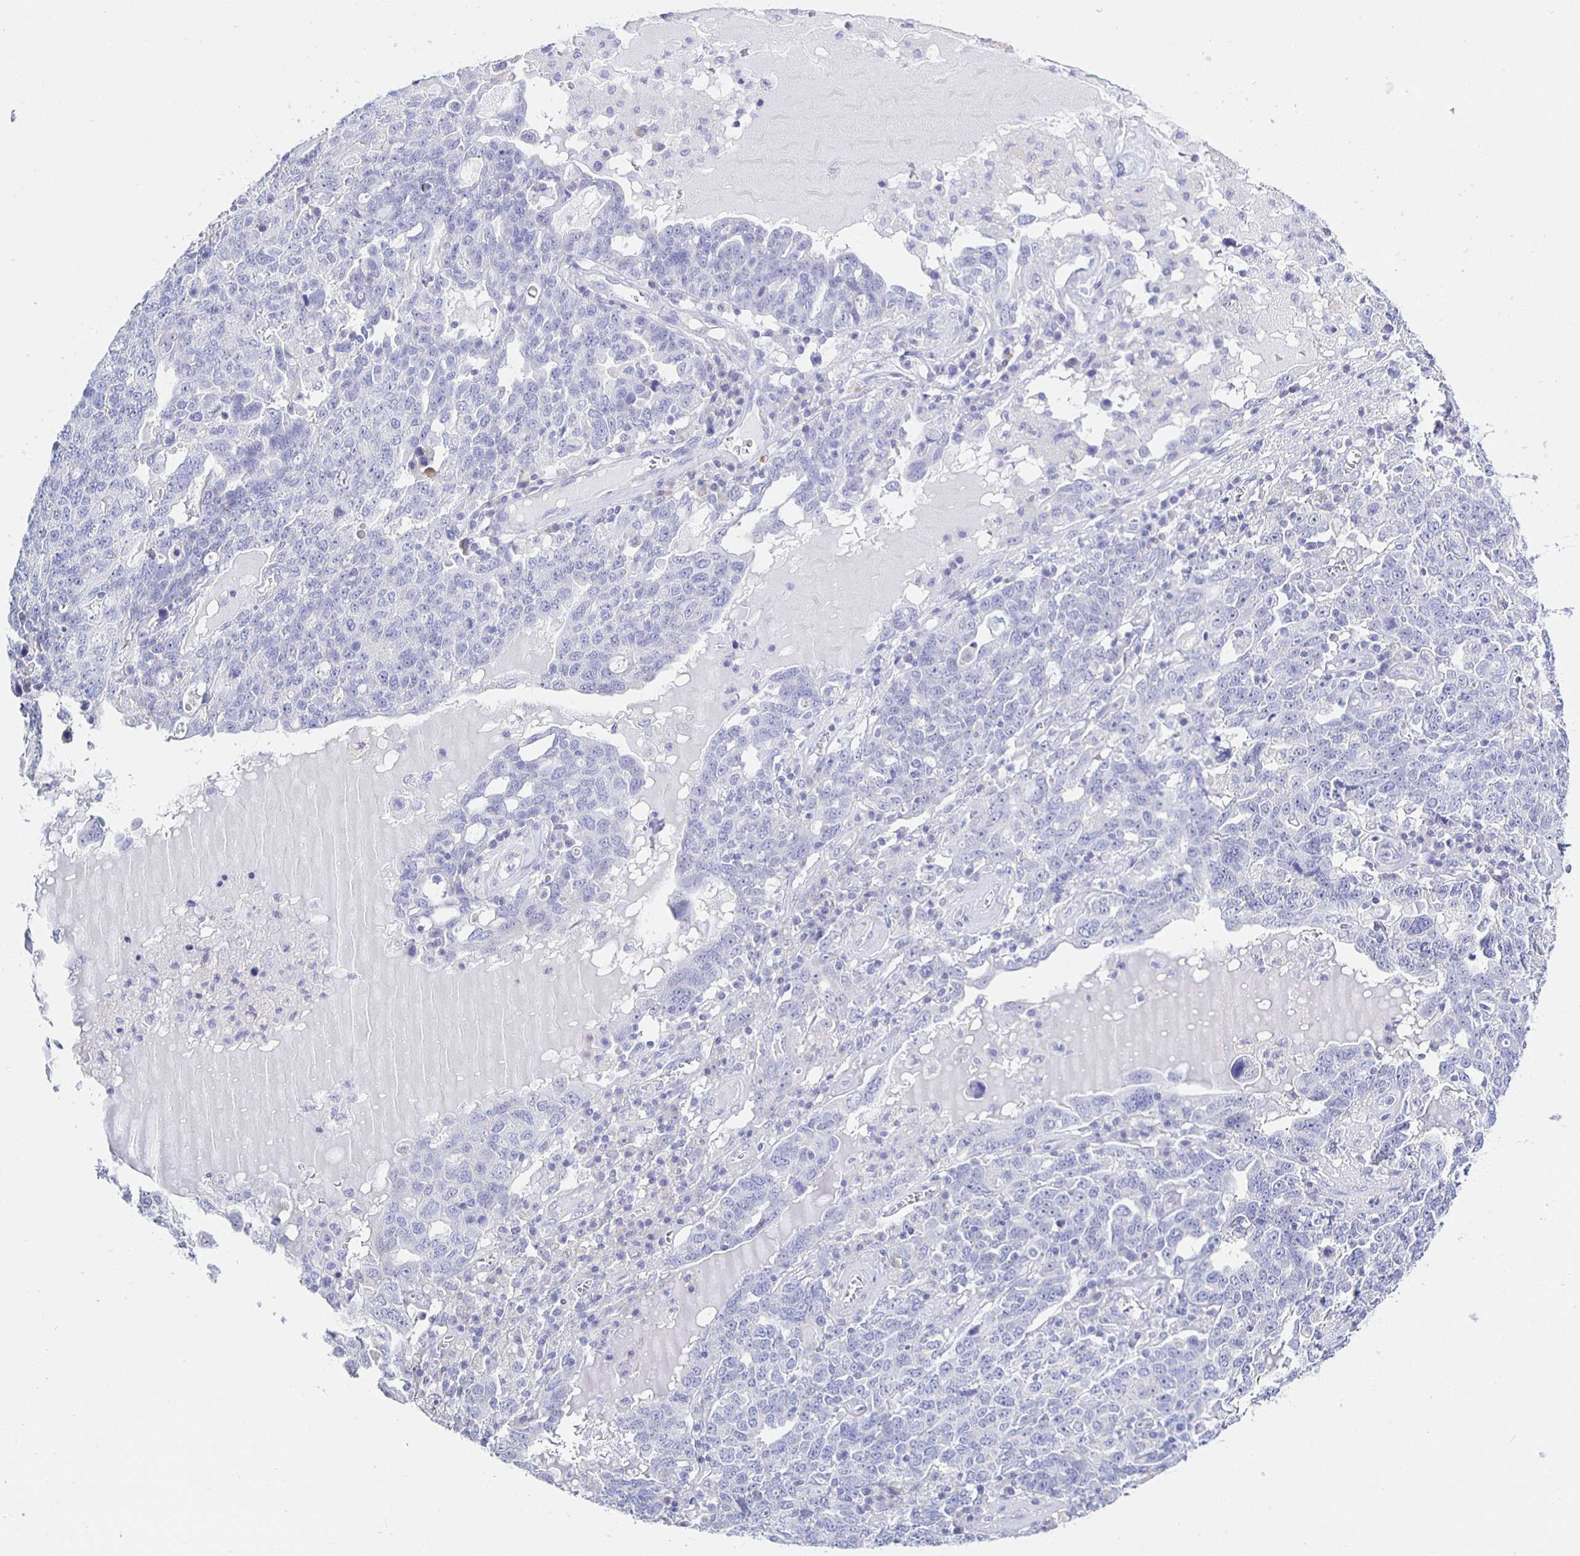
{"staining": {"intensity": "negative", "quantity": "none", "location": "none"}, "tissue": "ovarian cancer", "cell_type": "Tumor cells", "image_type": "cancer", "snomed": [{"axis": "morphology", "description": "Carcinoma, endometroid"}, {"axis": "topography", "description": "Ovary"}], "caption": "Tumor cells are negative for protein expression in human ovarian cancer.", "gene": "UMOD", "patient": {"sex": "female", "age": 62}}